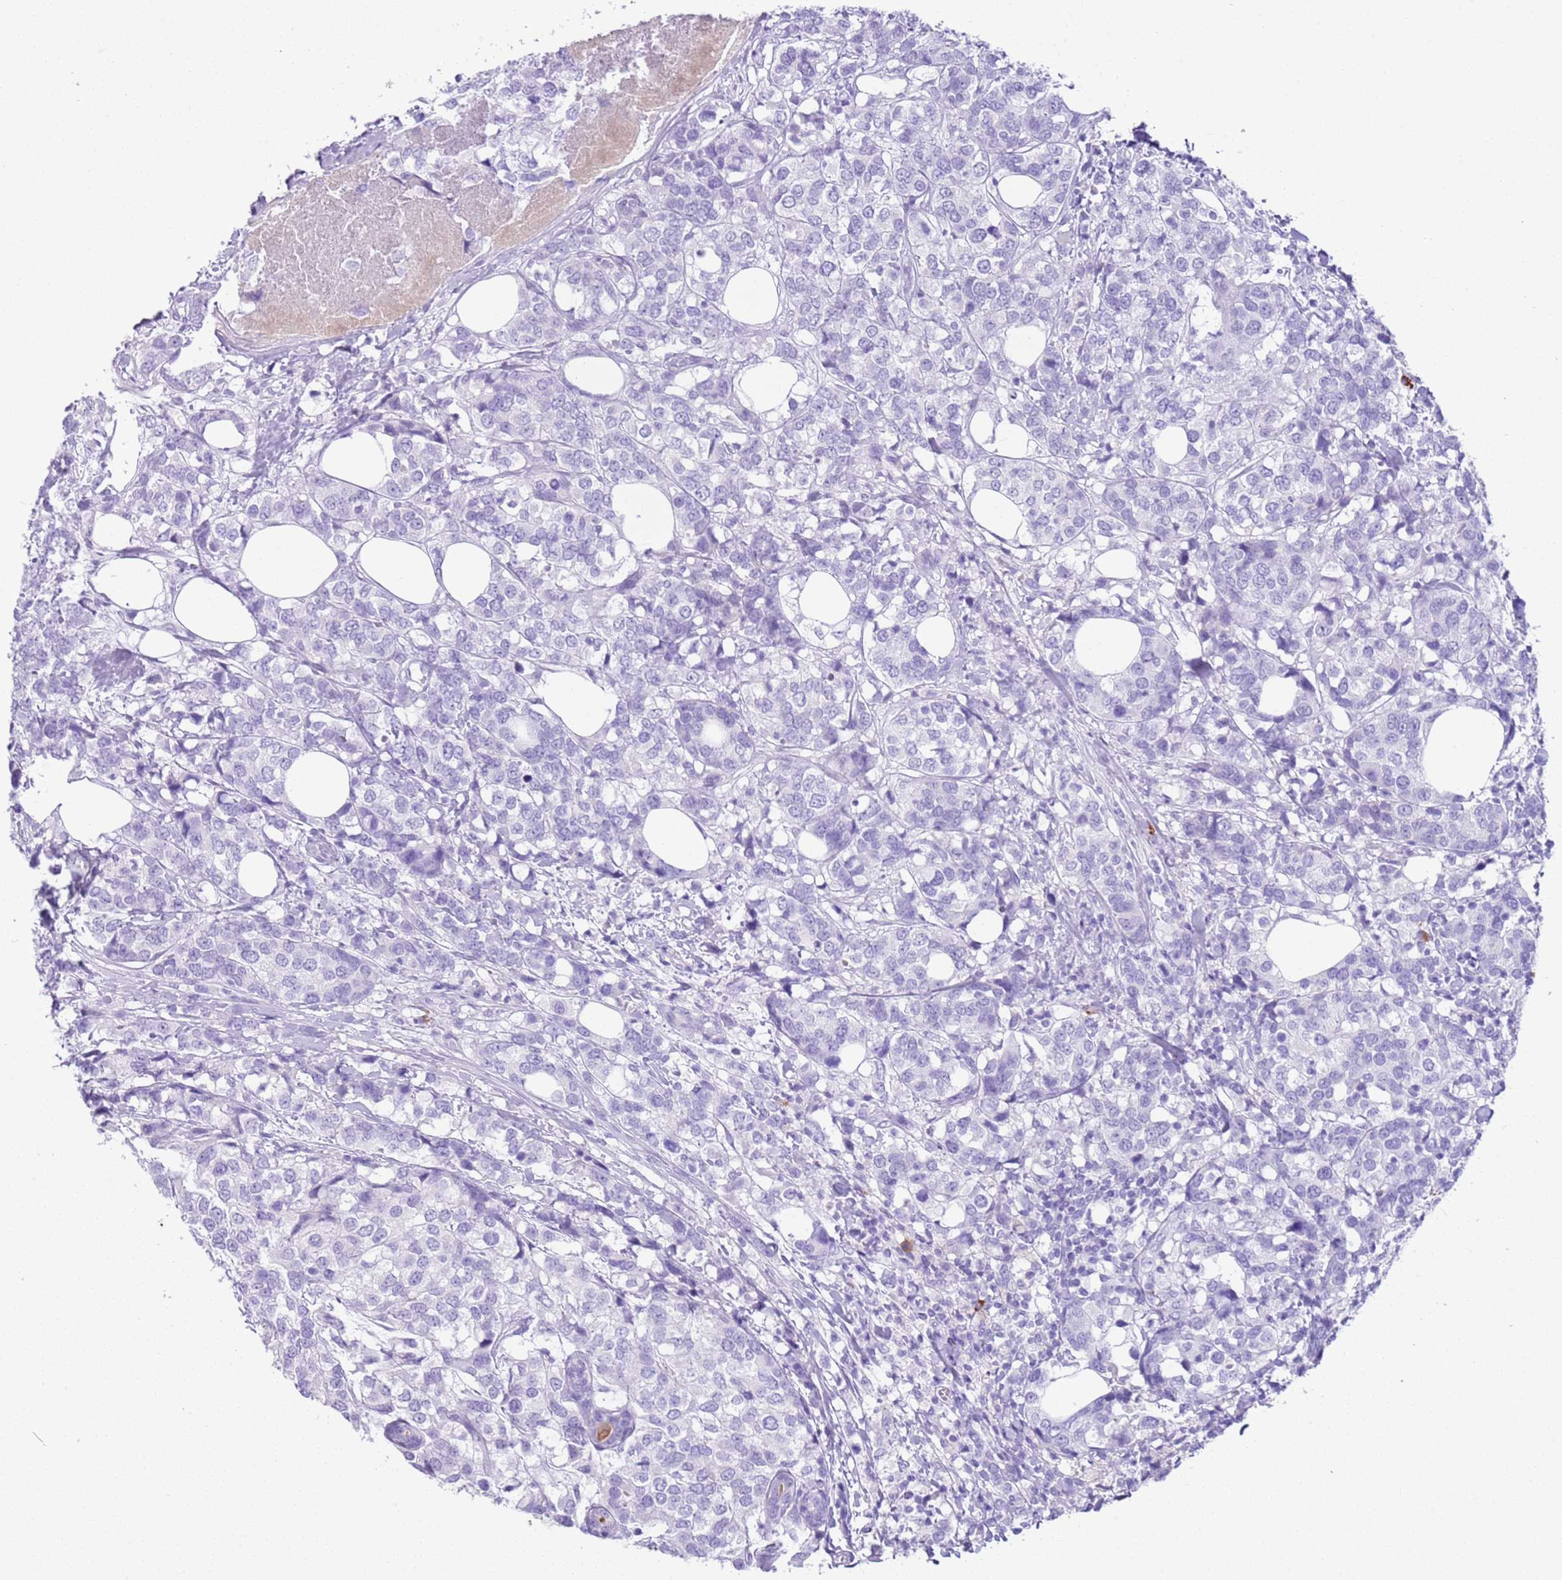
{"staining": {"intensity": "negative", "quantity": "none", "location": "none"}, "tissue": "breast cancer", "cell_type": "Tumor cells", "image_type": "cancer", "snomed": [{"axis": "morphology", "description": "Lobular carcinoma"}, {"axis": "topography", "description": "Breast"}], "caption": "DAB (3,3'-diaminobenzidine) immunohistochemical staining of breast cancer (lobular carcinoma) displays no significant expression in tumor cells.", "gene": "IGKV3D-11", "patient": {"sex": "female", "age": 59}}